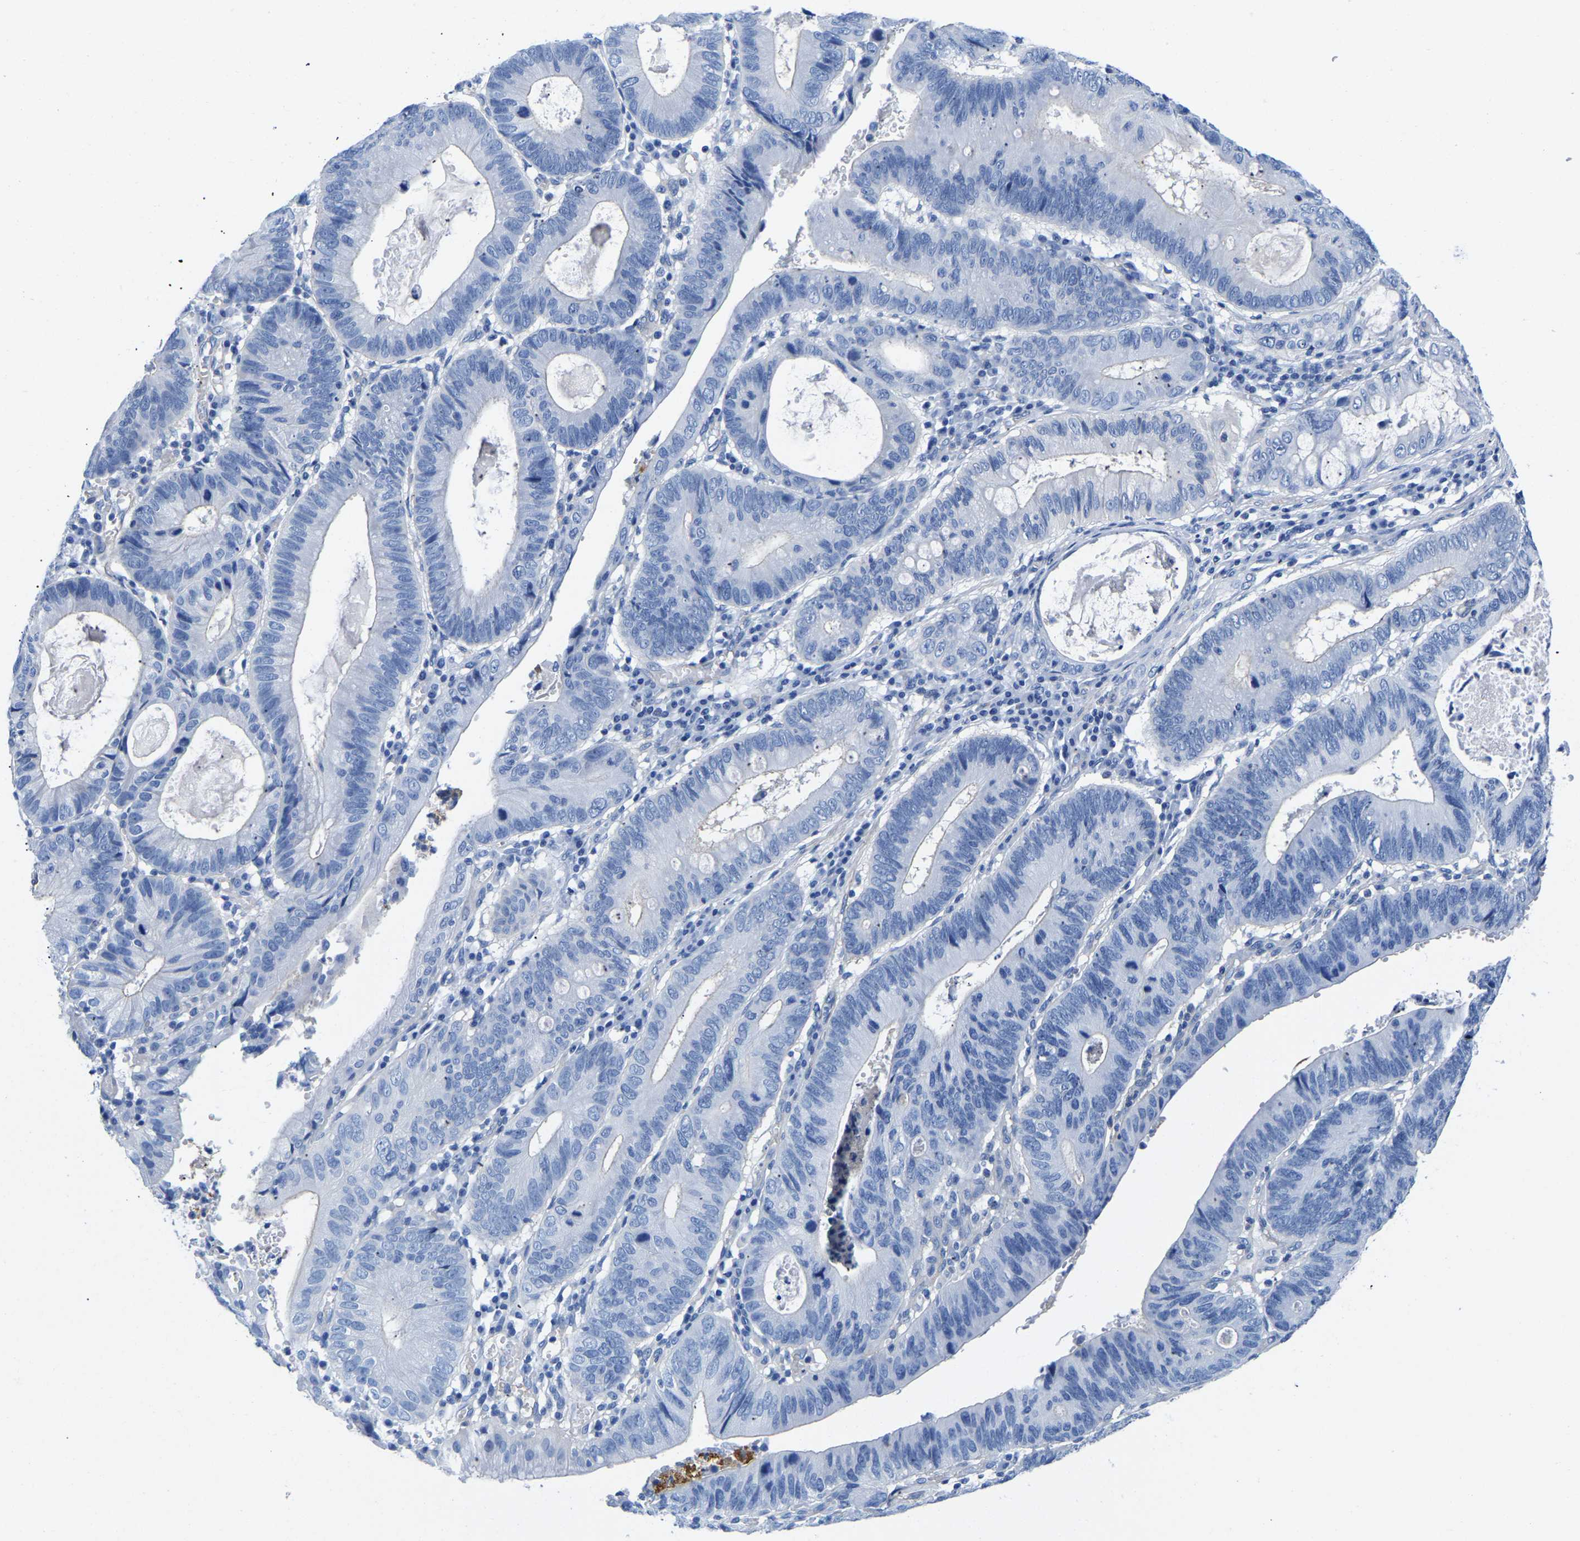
{"staining": {"intensity": "negative", "quantity": "none", "location": "none"}, "tissue": "stomach cancer", "cell_type": "Tumor cells", "image_type": "cancer", "snomed": [{"axis": "morphology", "description": "Adenocarcinoma, NOS"}, {"axis": "topography", "description": "Stomach"}], "caption": "Adenocarcinoma (stomach) stained for a protein using IHC exhibits no positivity tumor cells.", "gene": "UPK3A", "patient": {"sex": "male", "age": 59}}